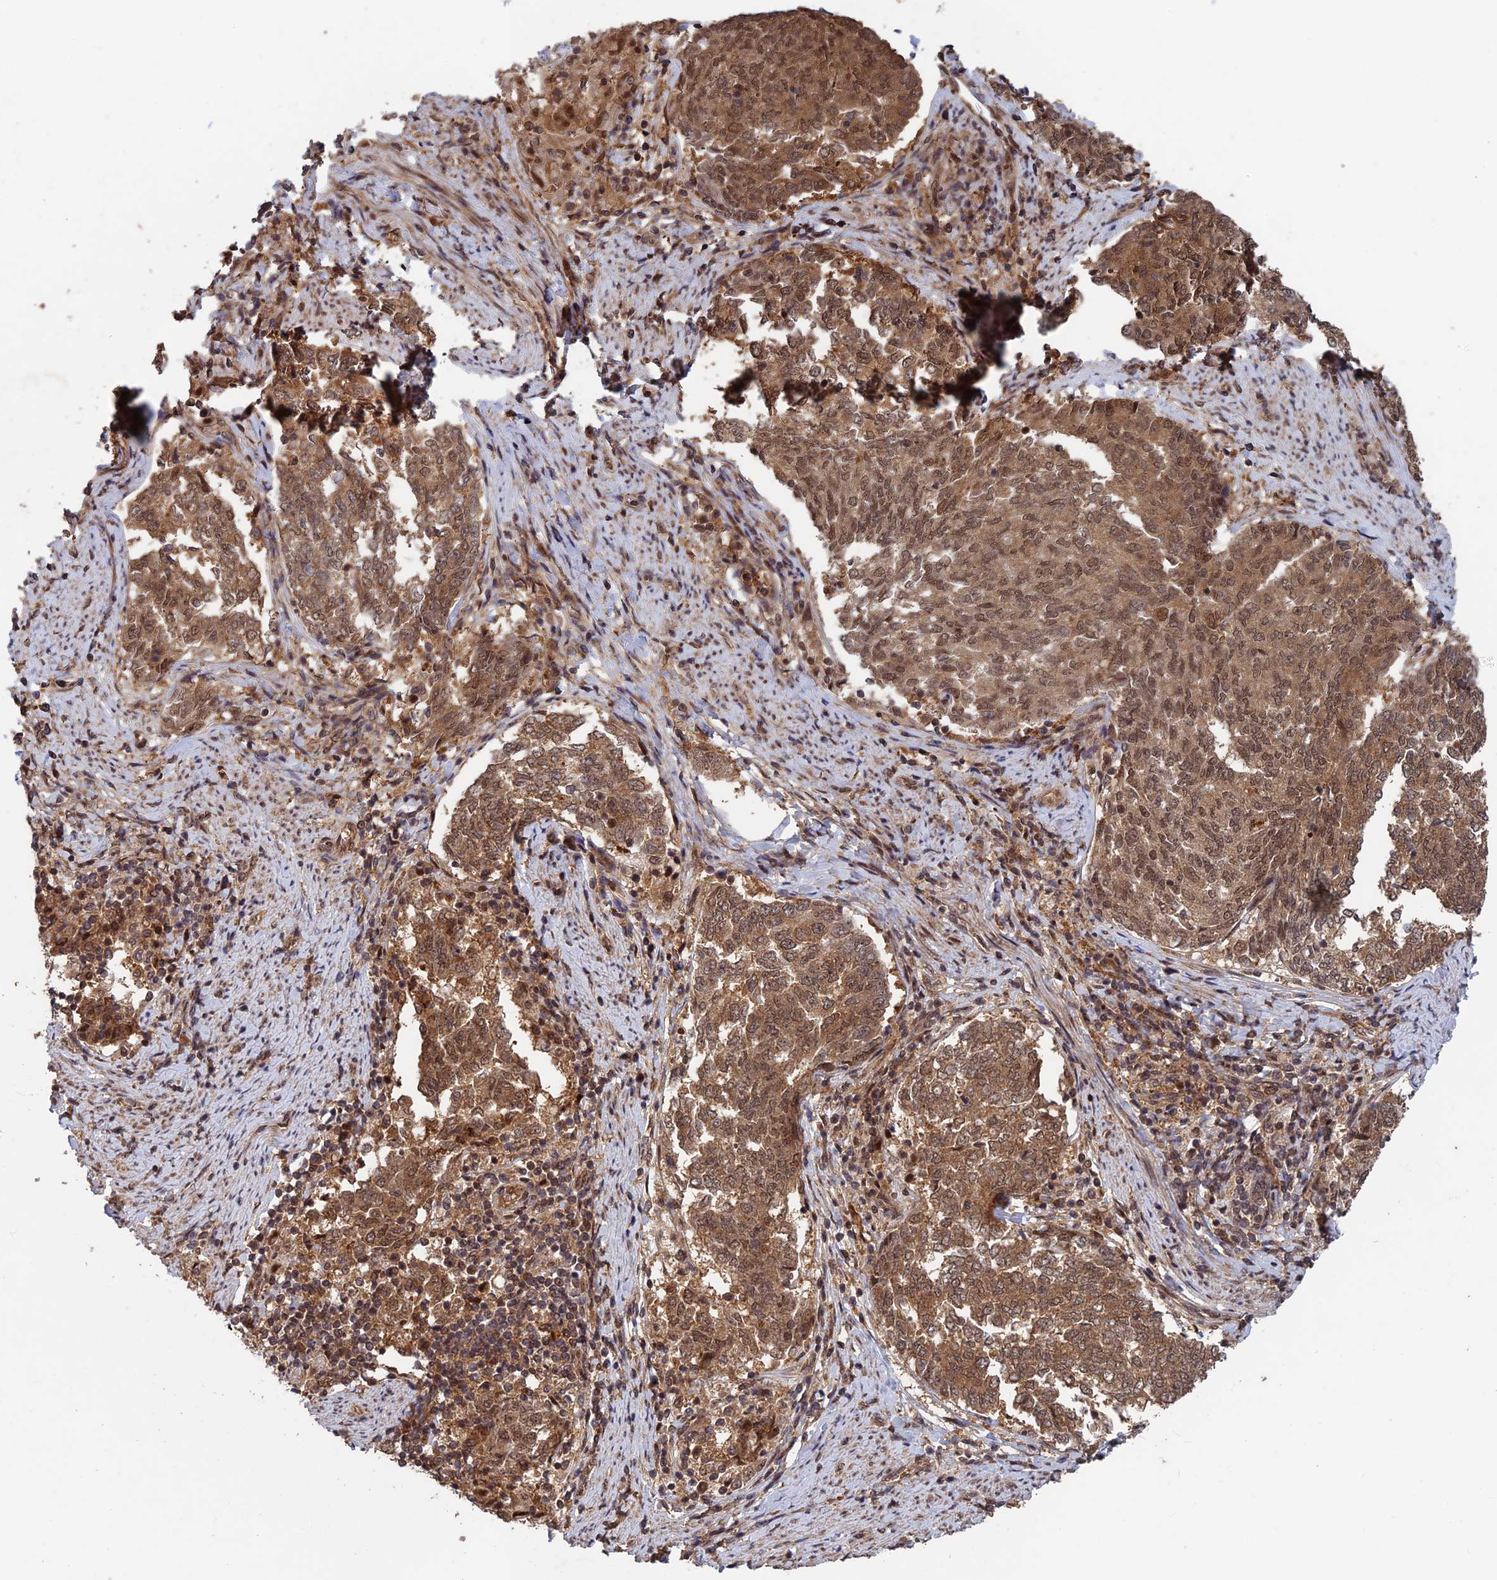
{"staining": {"intensity": "moderate", "quantity": ">75%", "location": "cytoplasmic/membranous,nuclear"}, "tissue": "endometrial cancer", "cell_type": "Tumor cells", "image_type": "cancer", "snomed": [{"axis": "morphology", "description": "Adenocarcinoma, NOS"}, {"axis": "topography", "description": "Endometrium"}], "caption": "Tumor cells show moderate cytoplasmic/membranous and nuclear positivity in approximately >75% of cells in endometrial adenocarcinoma.", "gene": "FAM53C", "patient": {"sex": "female", "age": 80}}